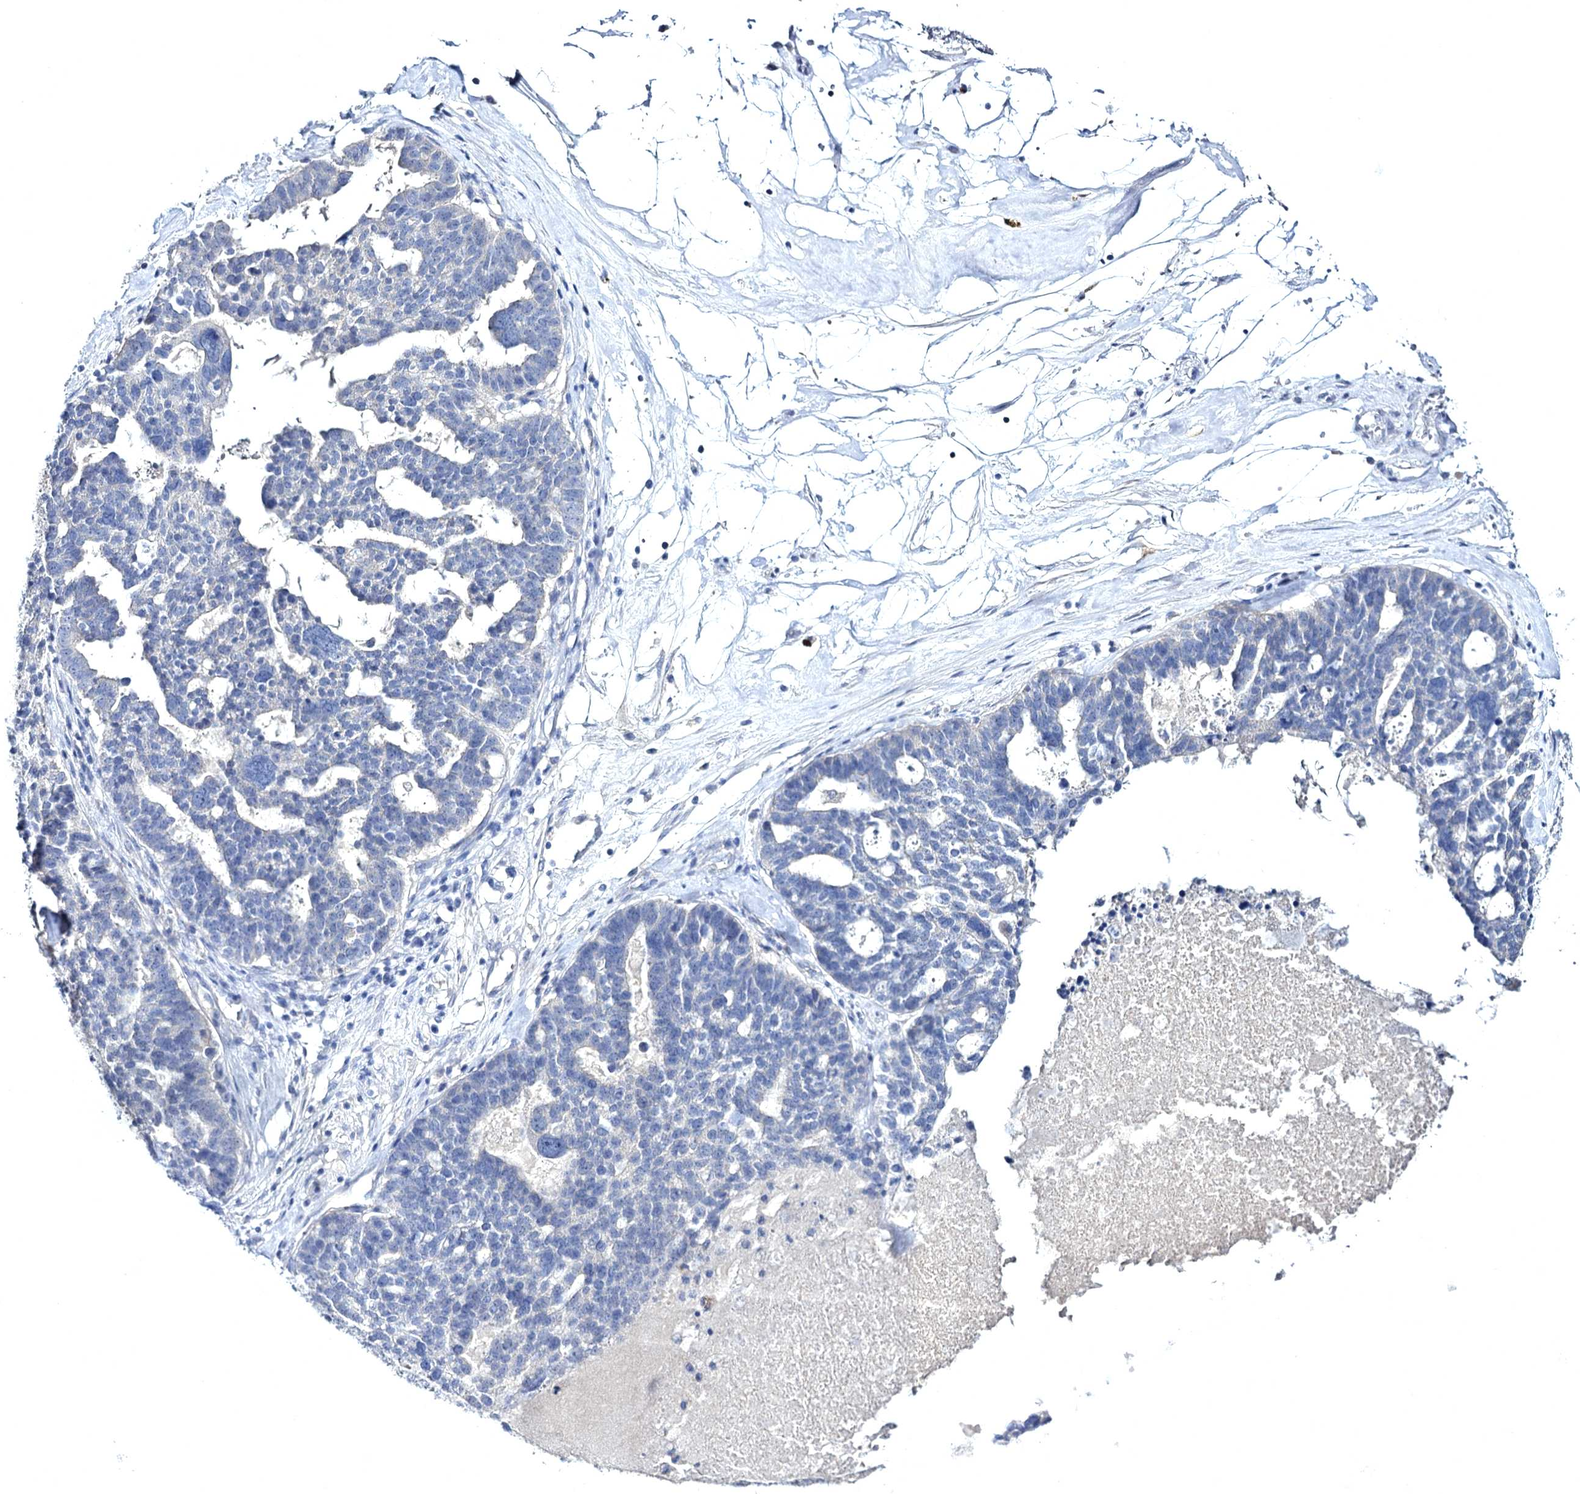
{"staining": {"intensity": "negative", "quantity": "none", "location": "none"}, "tissue": "ovarian cancer", "cell_type": "Tumor cells", "image_type": "cancer", "snomed": [{"axis": "morphology", "description": "Cystadenocarcinoma, serous, NOS"}, {"axis": "topography", "description": "Ovary"}], "caption": "Ovarian serous cystadenocarcinoma stained for a protein using immunohistochemistry demonstrates no expression tumor cells.", "gene": "SEMA4G", "patient": {"sex": "female", "age": 59}}